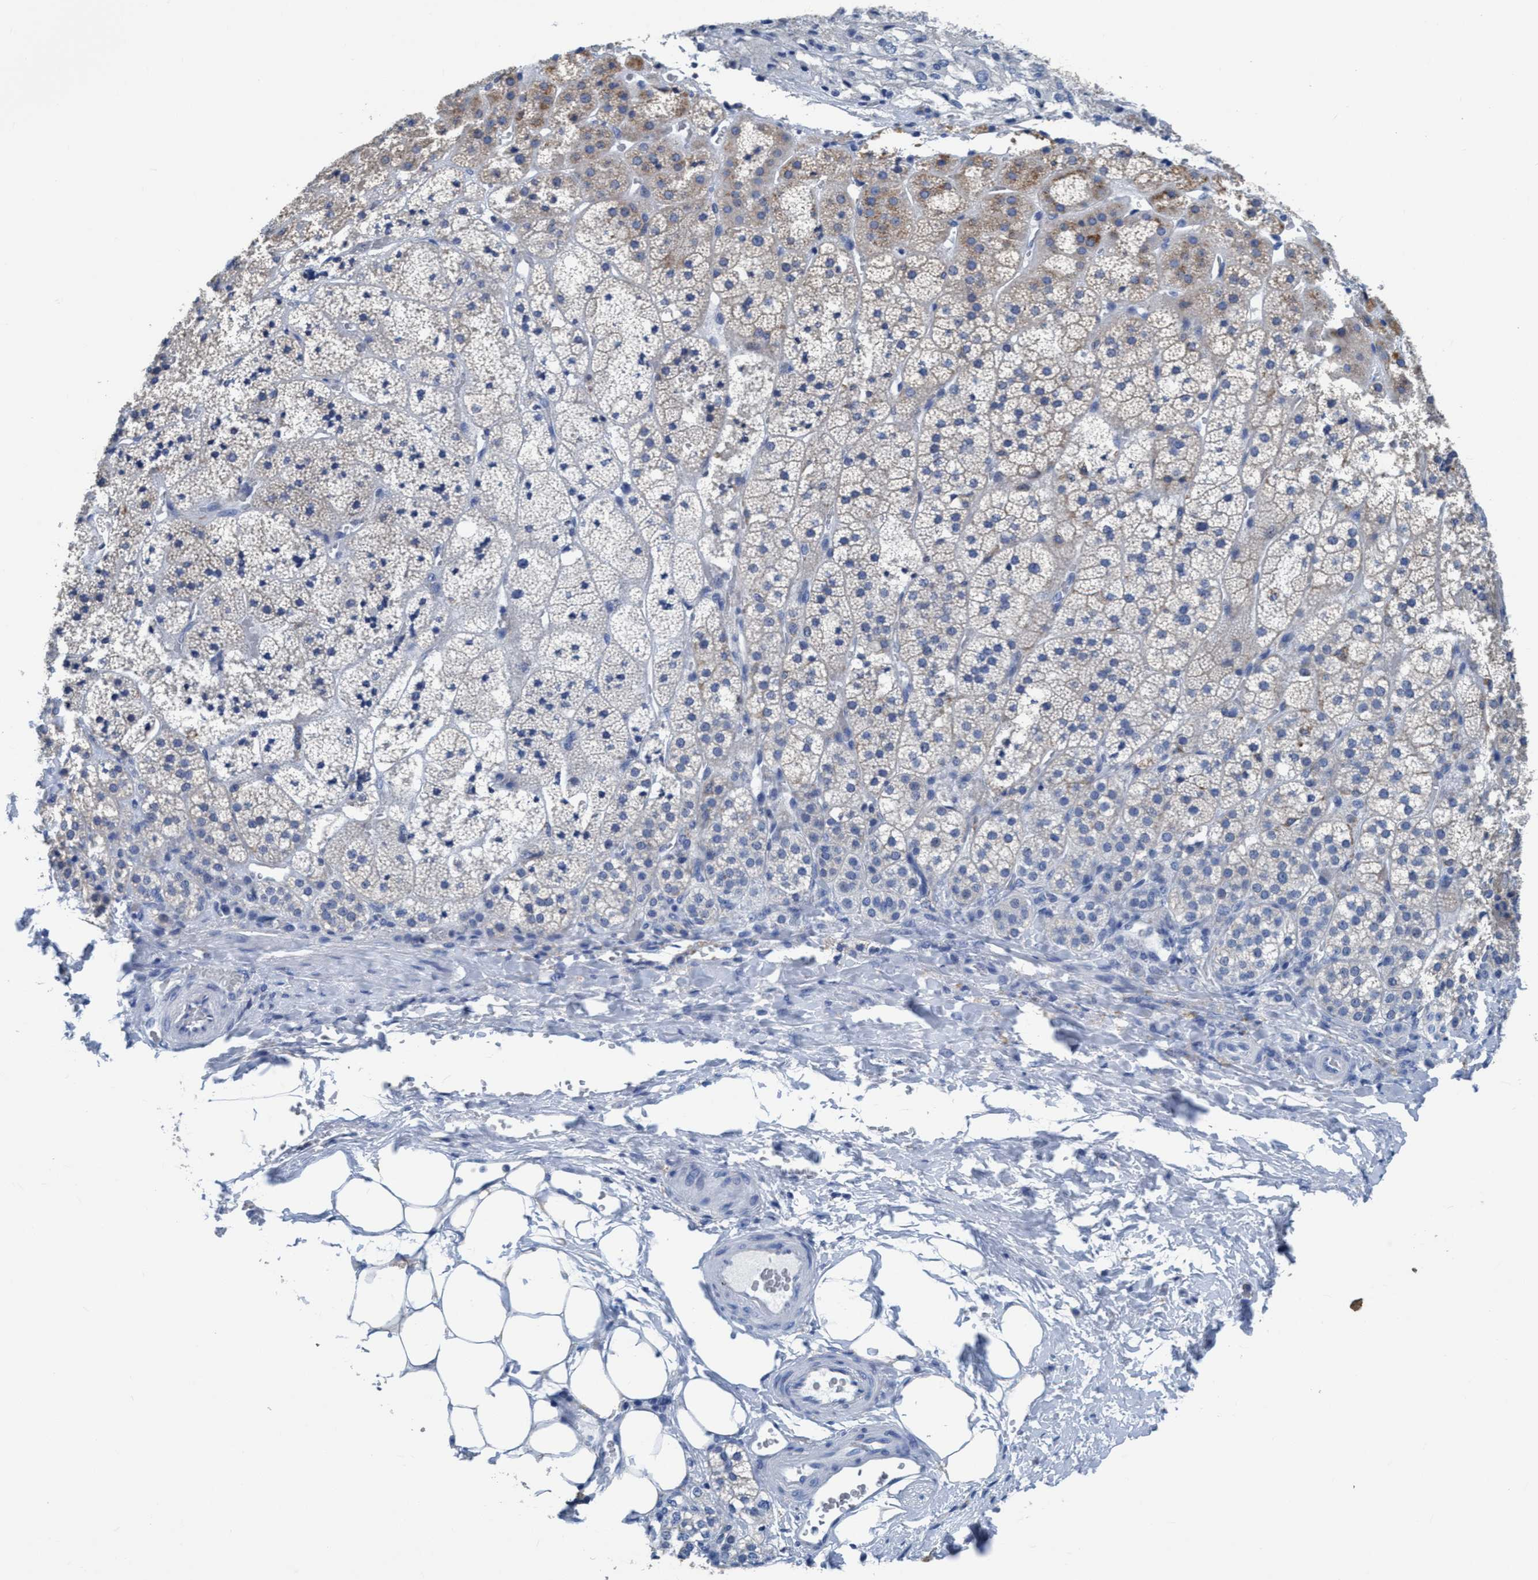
{"staining": {"intensity": "weak", "quantity": "25%-75%", "location": "cytoplasmic/membranous"}, "tissue": "adrenal gland", "cell_type": "Glandular cells", "image_type": "normal", "snomed": [{"axis": "morphology", "description": "Normal tissue, NOS"}, {"axis": "topography", "description": "Adrenal gland"}], "caption": "IHC image of benign adrenal gland: human adrenal gland stained using immunohistochemistry reveals low levels of weak protein expression localized specifically in the cytoplasmic/membranous of glandular cells, appearing as a cytoplasmic/membranous brown color.", "gene": "DNAI1", "patient": {"sex": "female", "age": 44}}